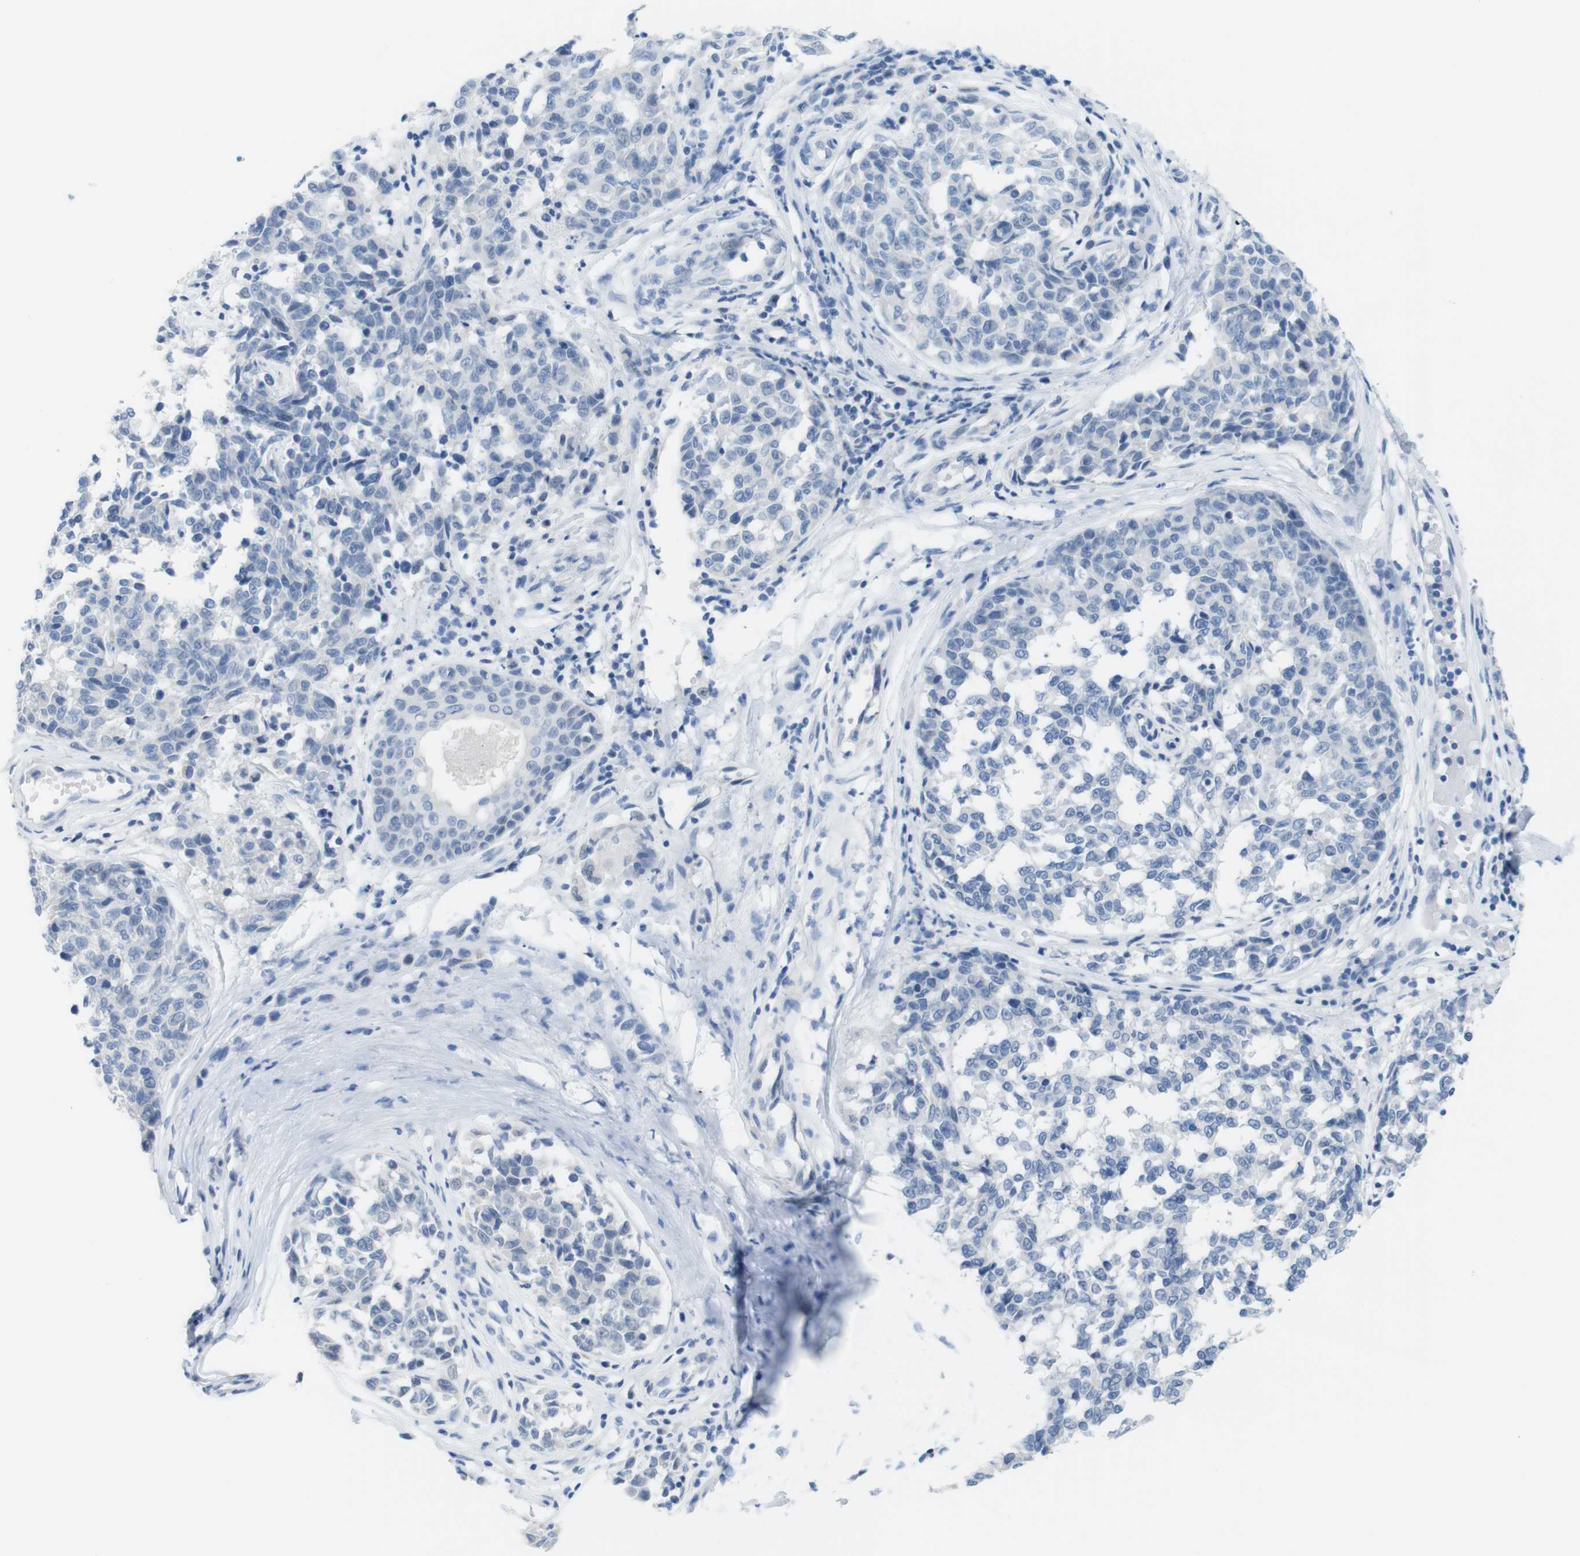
{"staining": {"intensity": "negative", "quantity": "none", "location": "none"}, "tissue": "melanoma", "cell_type": "Tumor cells", "image_type": "cancer", "snomed": [{"axis": "morphology", "description": "Malignant melanoma, NOS"}, {"axis": "topography", "description": "Skin"}], "caption": "High magnification brightfield microscopy of melanoma stained with DAB (3,3'-diaminobenzidine) (brown) and counterstained with hematoxylin (blue): tumor cells show no significant staining.", "gene": "OPN1SW", "patient": {"sex": "female", "age": 64}}